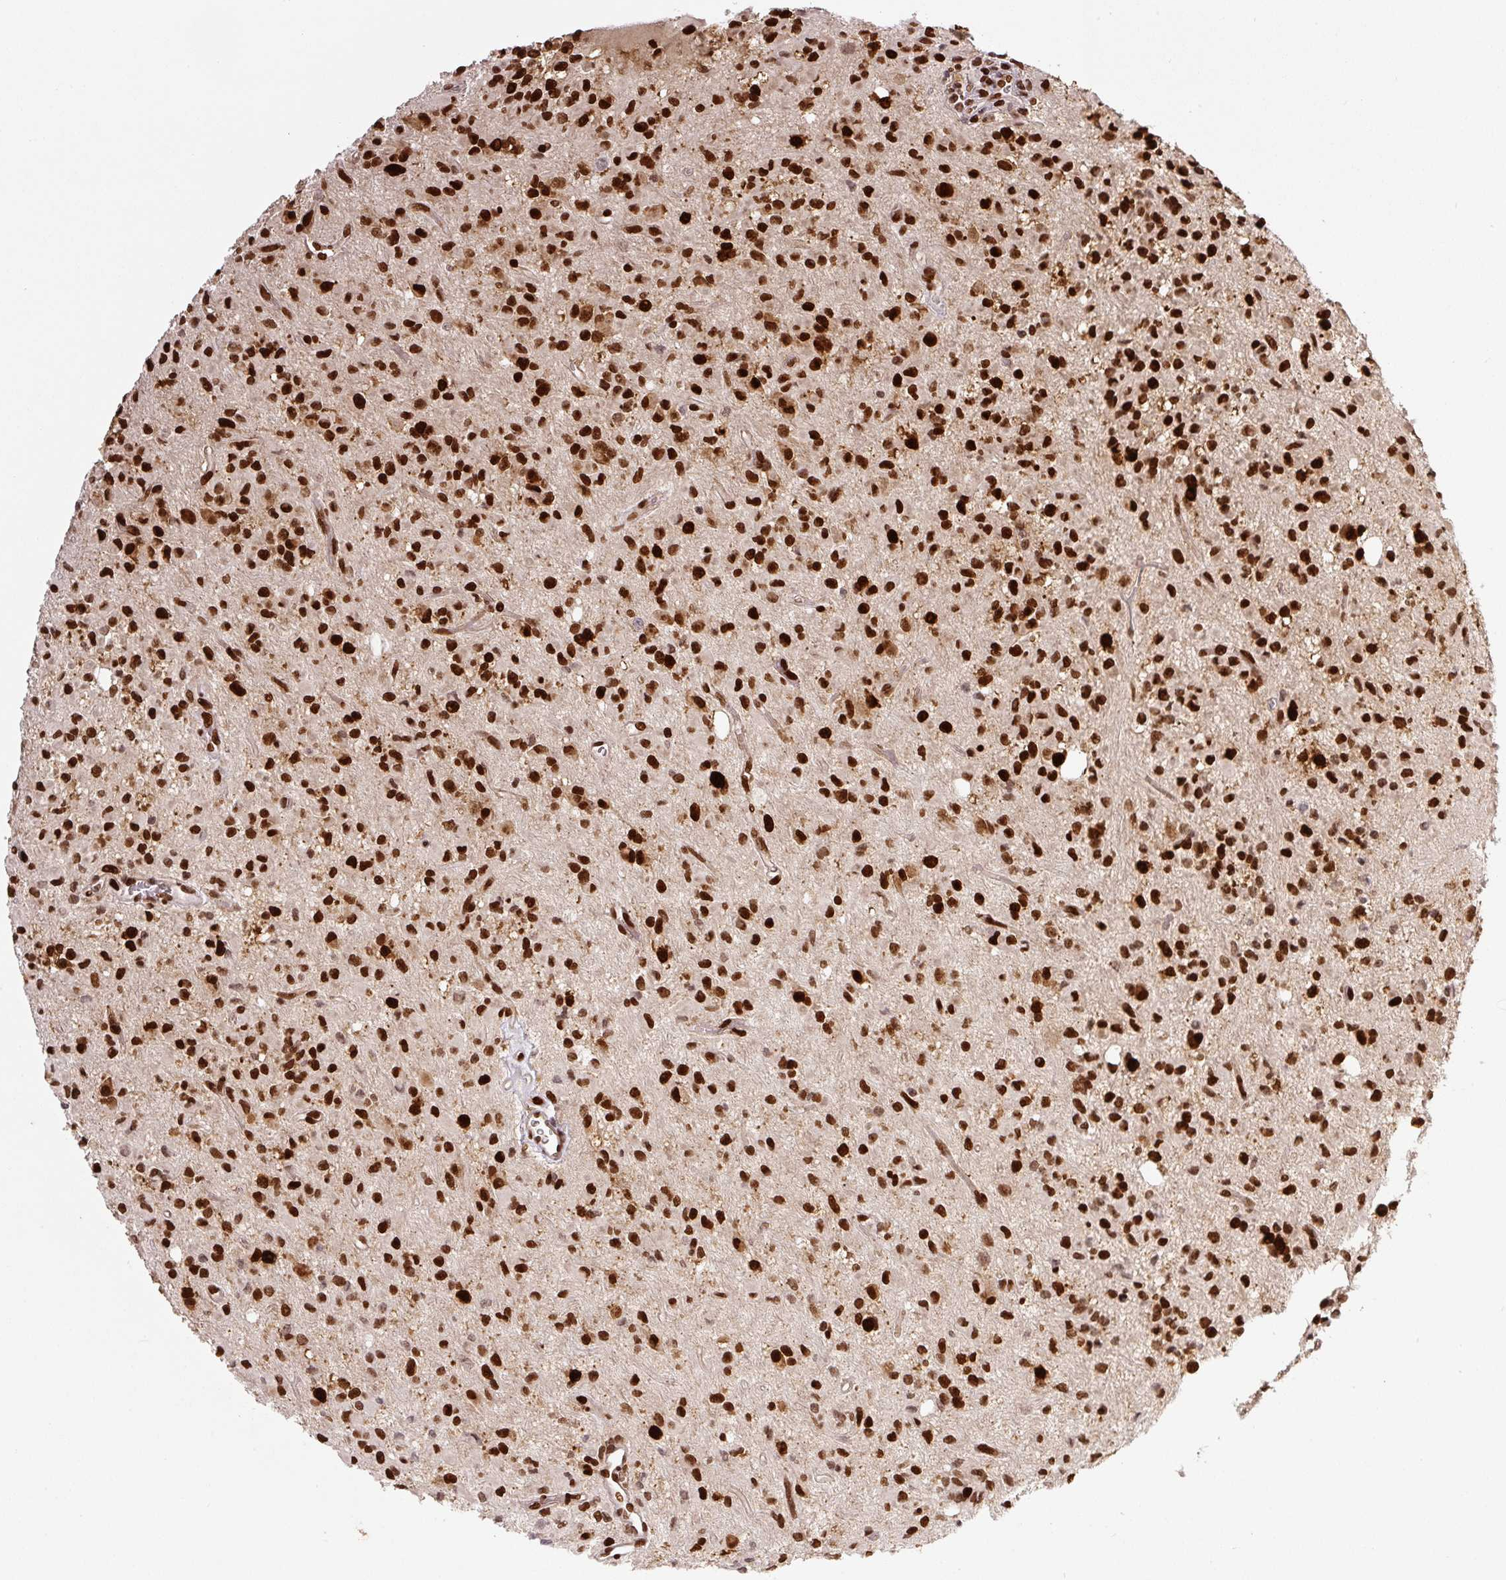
{"staining": {"intensity": "strong", "quantity": ">75%", "location": "nuclear"}, "tissue": "glioma", "cell_type": "Tumor cells", "image_type": "cancer", "snomed": [{"axis": "morphology", "description": "Glioma, malignant, Low grade"}, {"axis": "topography", "description": "Brain"}], "caption": "IHC of glioma shows high levels of strong nuclear staining in approximately >75% of tumor cells.", "gene": "PYDC2", "patient": {"sex": "female", "age": 33}}